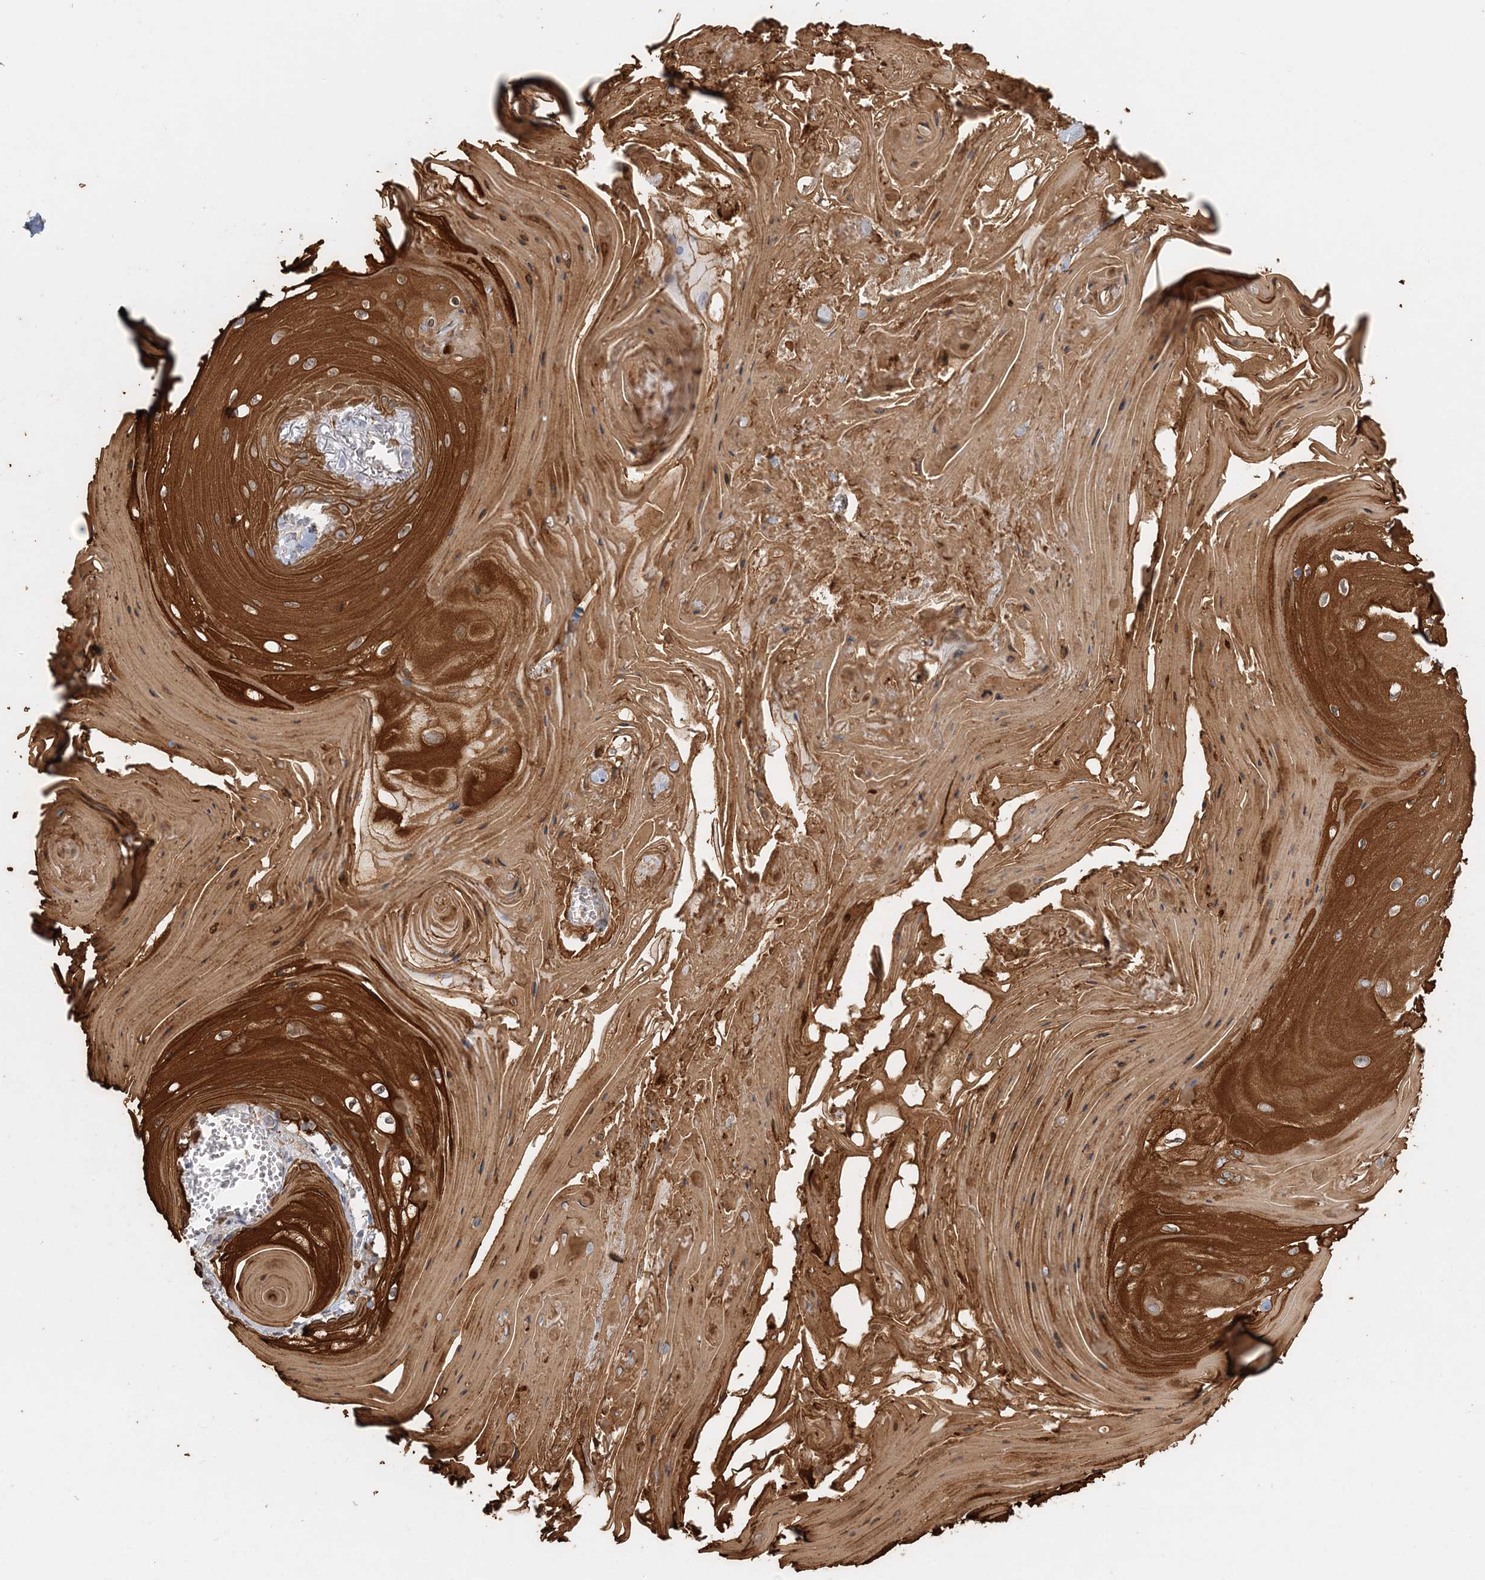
{"staining": {"intensity": "strong", "quantity": ">75%", "location": "cytoplasmic/membranous"}, "tissue": "skin cancer", "cell_type": "Tumor cells", "image_type": "cancer", "snomed": [{"axis": "morphology", "description": "Squamous cell carcinoma, NOS"}, {"axis": "topography", "description": "Skin"}], "caption": "Tumor cells demonstrate high levels of strong cytoplasmic/membranous expression in approximately >75% of cells in human skin squamous cell carcinoma.", "gene": "DNAH1", "patient": {"sex": "male", "age": 74}}